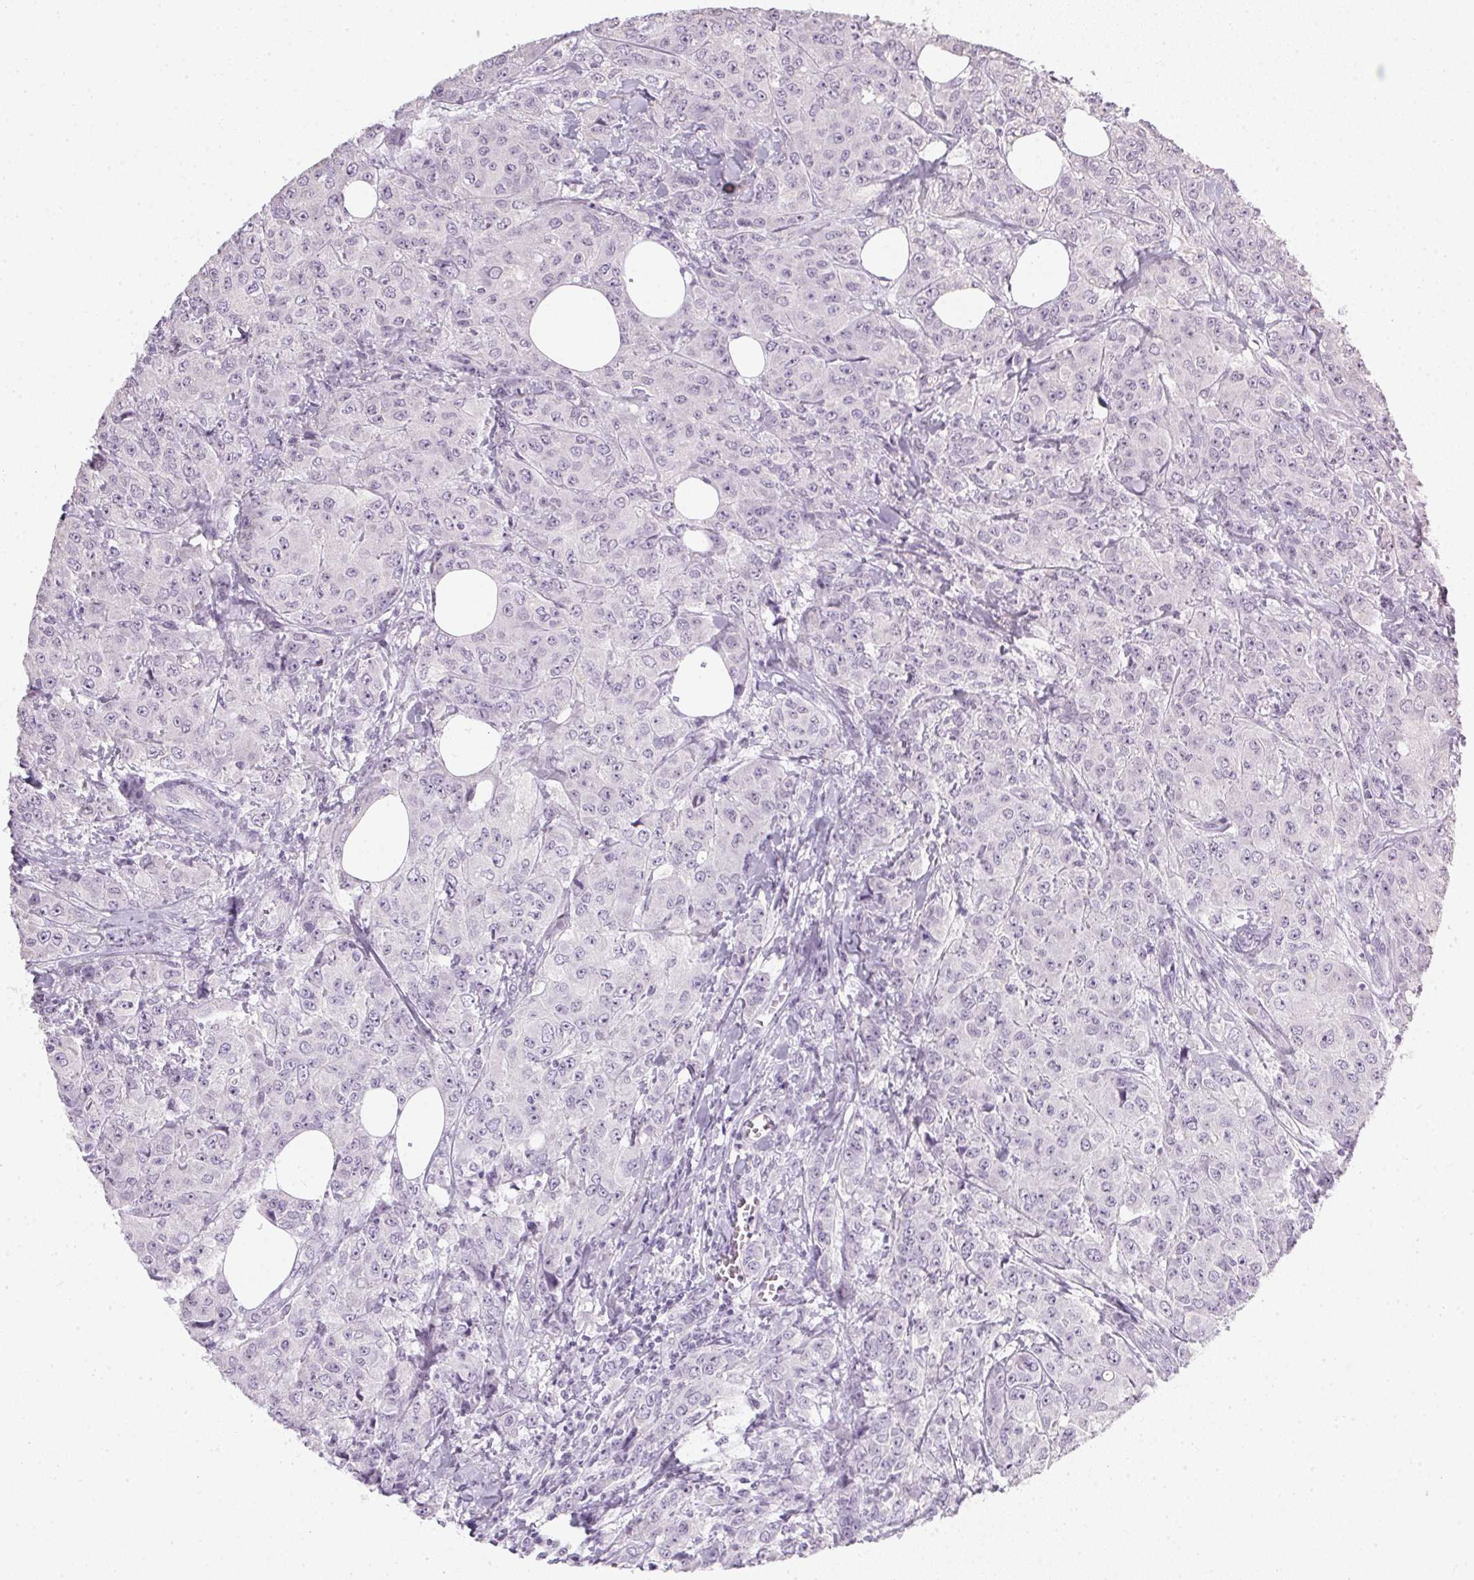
{"staining": {"intensity": "negative", "quantity": "none", "location": "none"}, "tissue": "breast cancer", "cell_type": "Tumor cells", "image_type": "cancer", "snomed": [{"axis": "morphology", "description": "Normal tissue, NOS"}, {"axis": "morphology", "description": "Duct carcinoma"}, {"axis": "topography", "description": "Breast"}], "caption": "DAB (3,3'-diaminobenzidine) immunohistochemical staining of breast cancer (infiltrating ductal carcinoma) shows no significant positivity in tumor cells.", "gene": "TMEM72", "patient": {"sex": "female", "age": 43}}